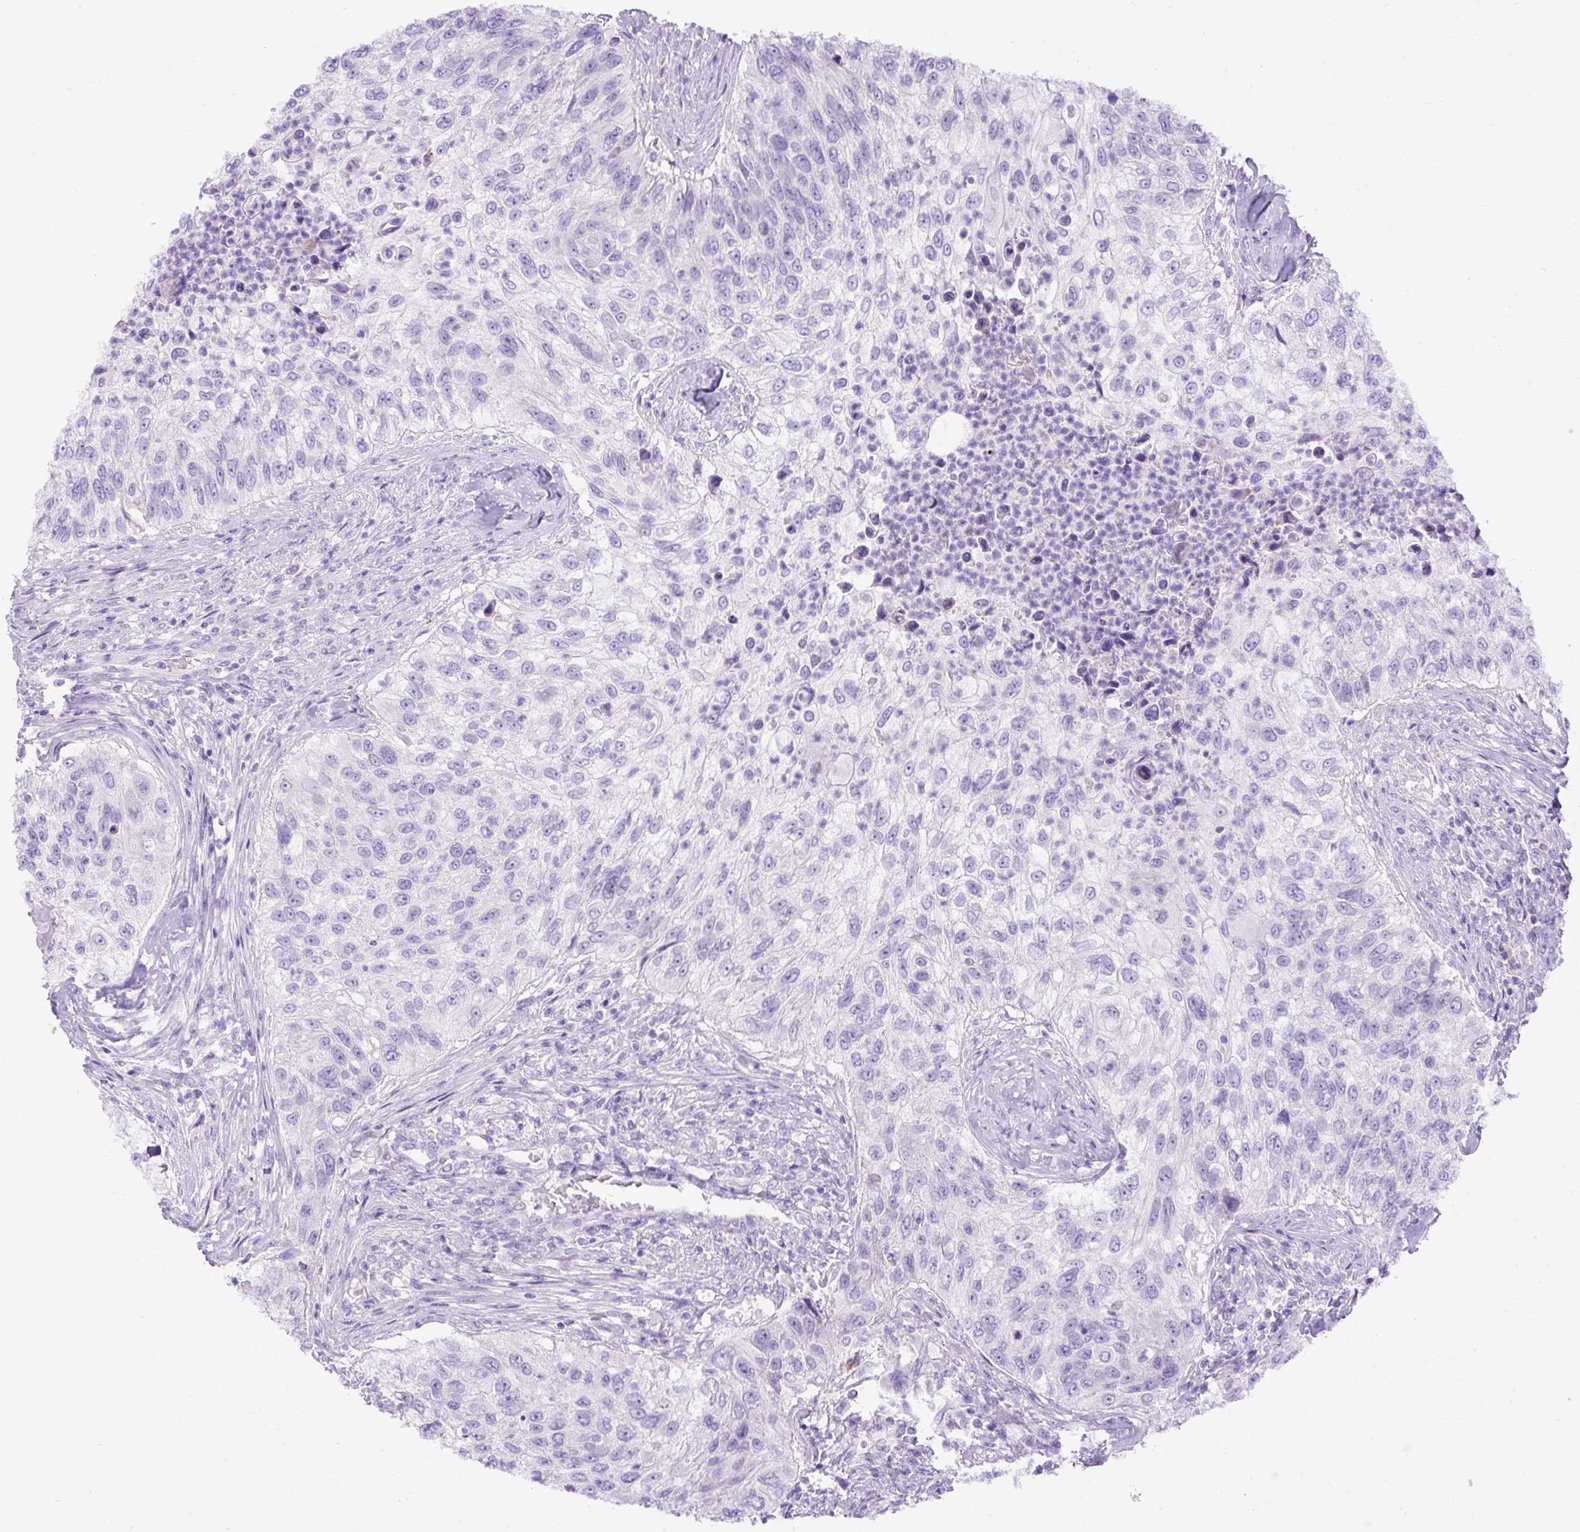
{"staining": {"intensity": "negative", "quantity": "none", "location": "none"}, "tissue": "urothelial cancer", "cell_type": "Tumor cells", "image_type": "cancer", "snomed": [{"axis": "morphology", "description": "Urothelial carcinoma, High grade"}, {"axis": "topography", "description": "Urinary bladder"}], "caption": "Tumor cells show no significant positivity in urothelial cancer.", "gene": "SPTBN5", "patient": {"sex": "female", "age": 60}}